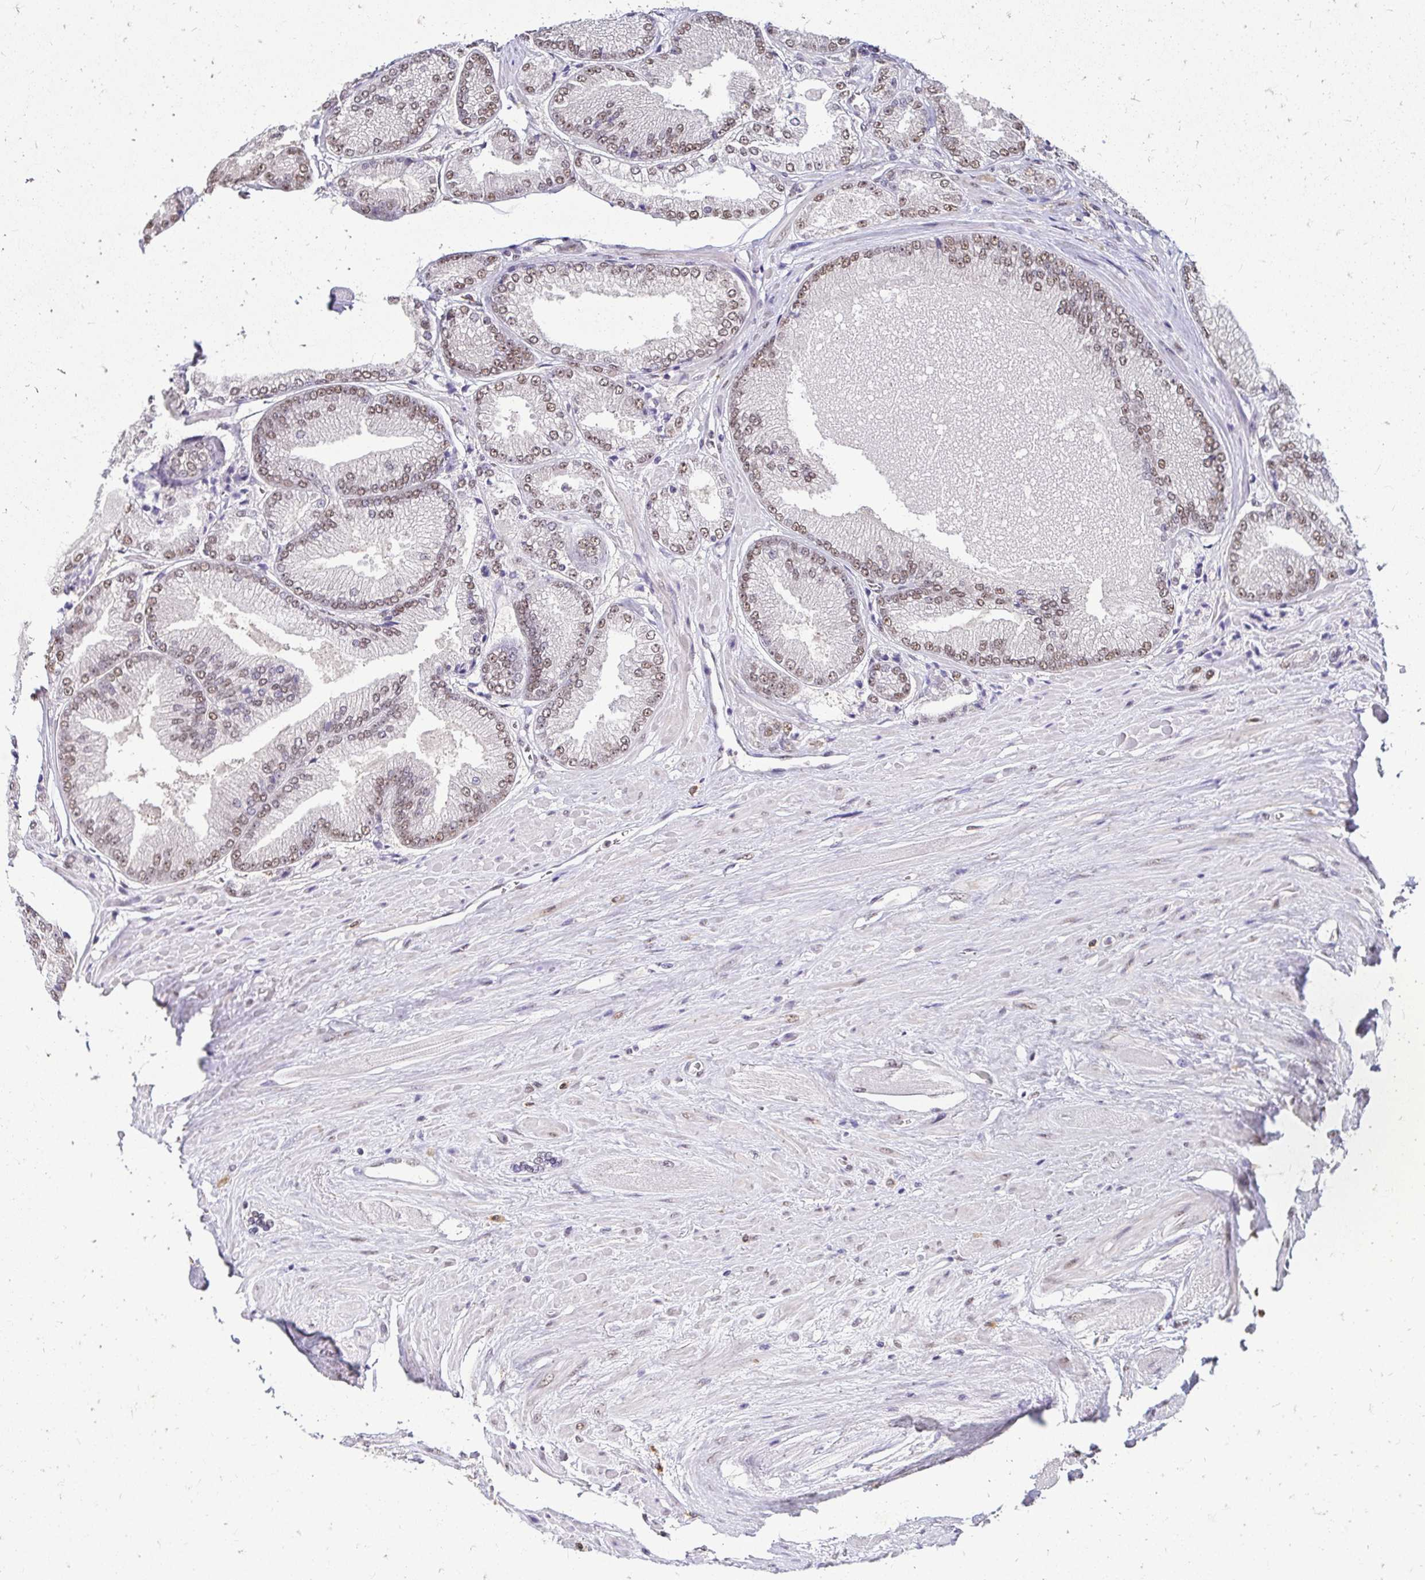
{"staining": {"intensity": "weak", "quantity": "25%-75%", "location": "nuclear"}, "tissue": "prostate cancer", "cell_type": "Tumor cells", "image_type": "cancer", "snomed": [{"axis": "morphology", "description": "Adenocarcinoma, Low grade"}, {"axis": "topography", "description": "Prostate"}], "caption": "An IHC image of tumor tissue is shown. Protein staining in brown labels weak nuclear positivity in prostate cancer within tumor cells. The staining is performed using DAB brown chromogen to label protein expression. The nuclei are counter-stained blue using hematoxylin.", "gene": "RIMS4", "patient": {"sex": "male", "age": 67}}